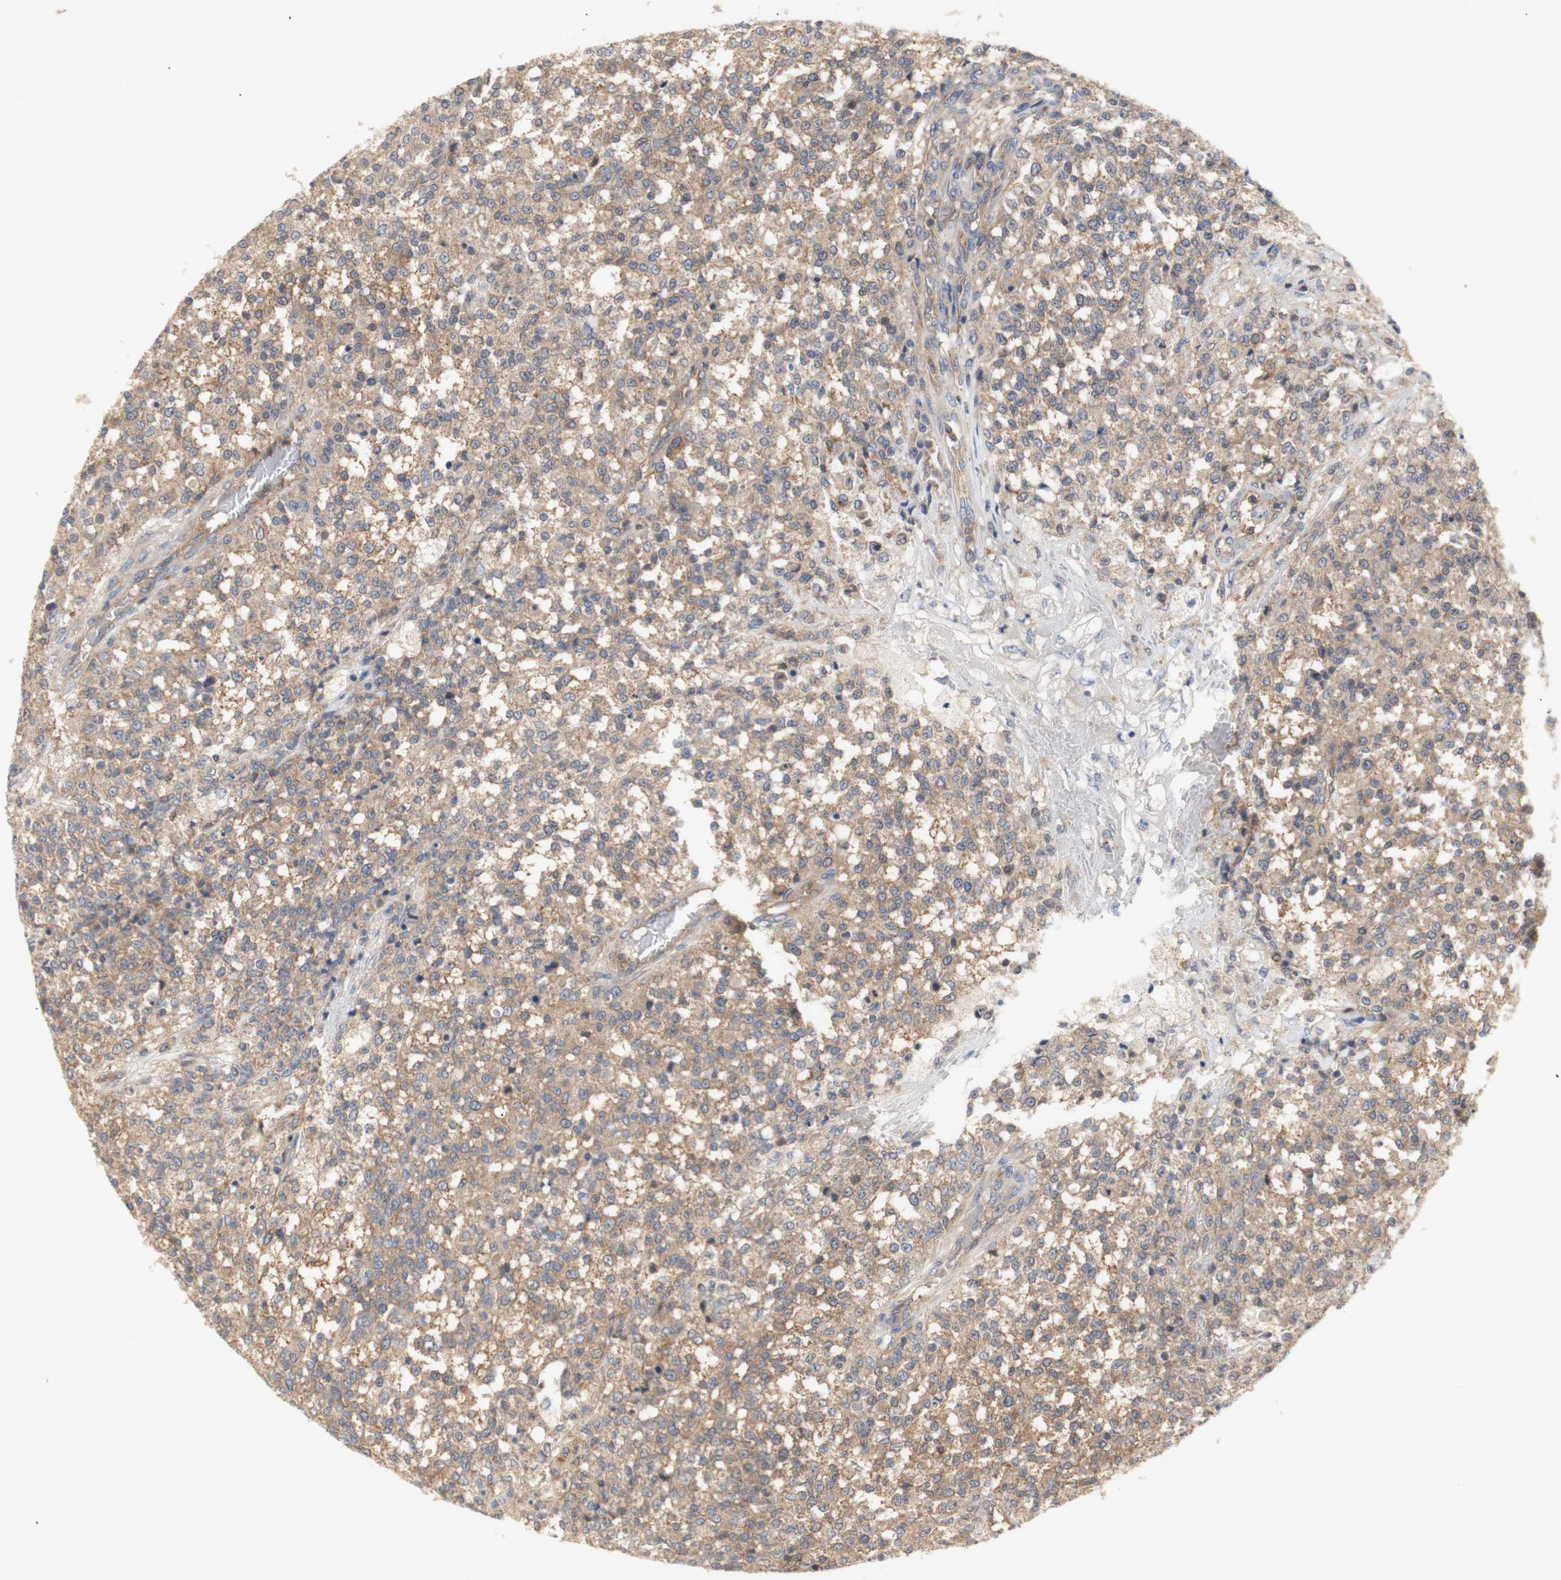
{"staining": {"intensity": "moderate", "quantity": ">75%", "location": "cytoplasmic/membranous"}, "tissue": "testis cancer", "cell_type": "Tumor cells", "image_type": "cancer", "snomed": [{"axis": "morphology", "description": "Seminoma, NOS"}, {"axis": "topography", "description": "Testis"}], "caption": "Approximately >75% of tumor cells in testis cancer (seminoma) show moderate cytoplasmic/membranous protein staining as visualized by brown immunohistochemical staining.", "gene": "IKBKG", "patient": {"sex": "male", "age": 59}}